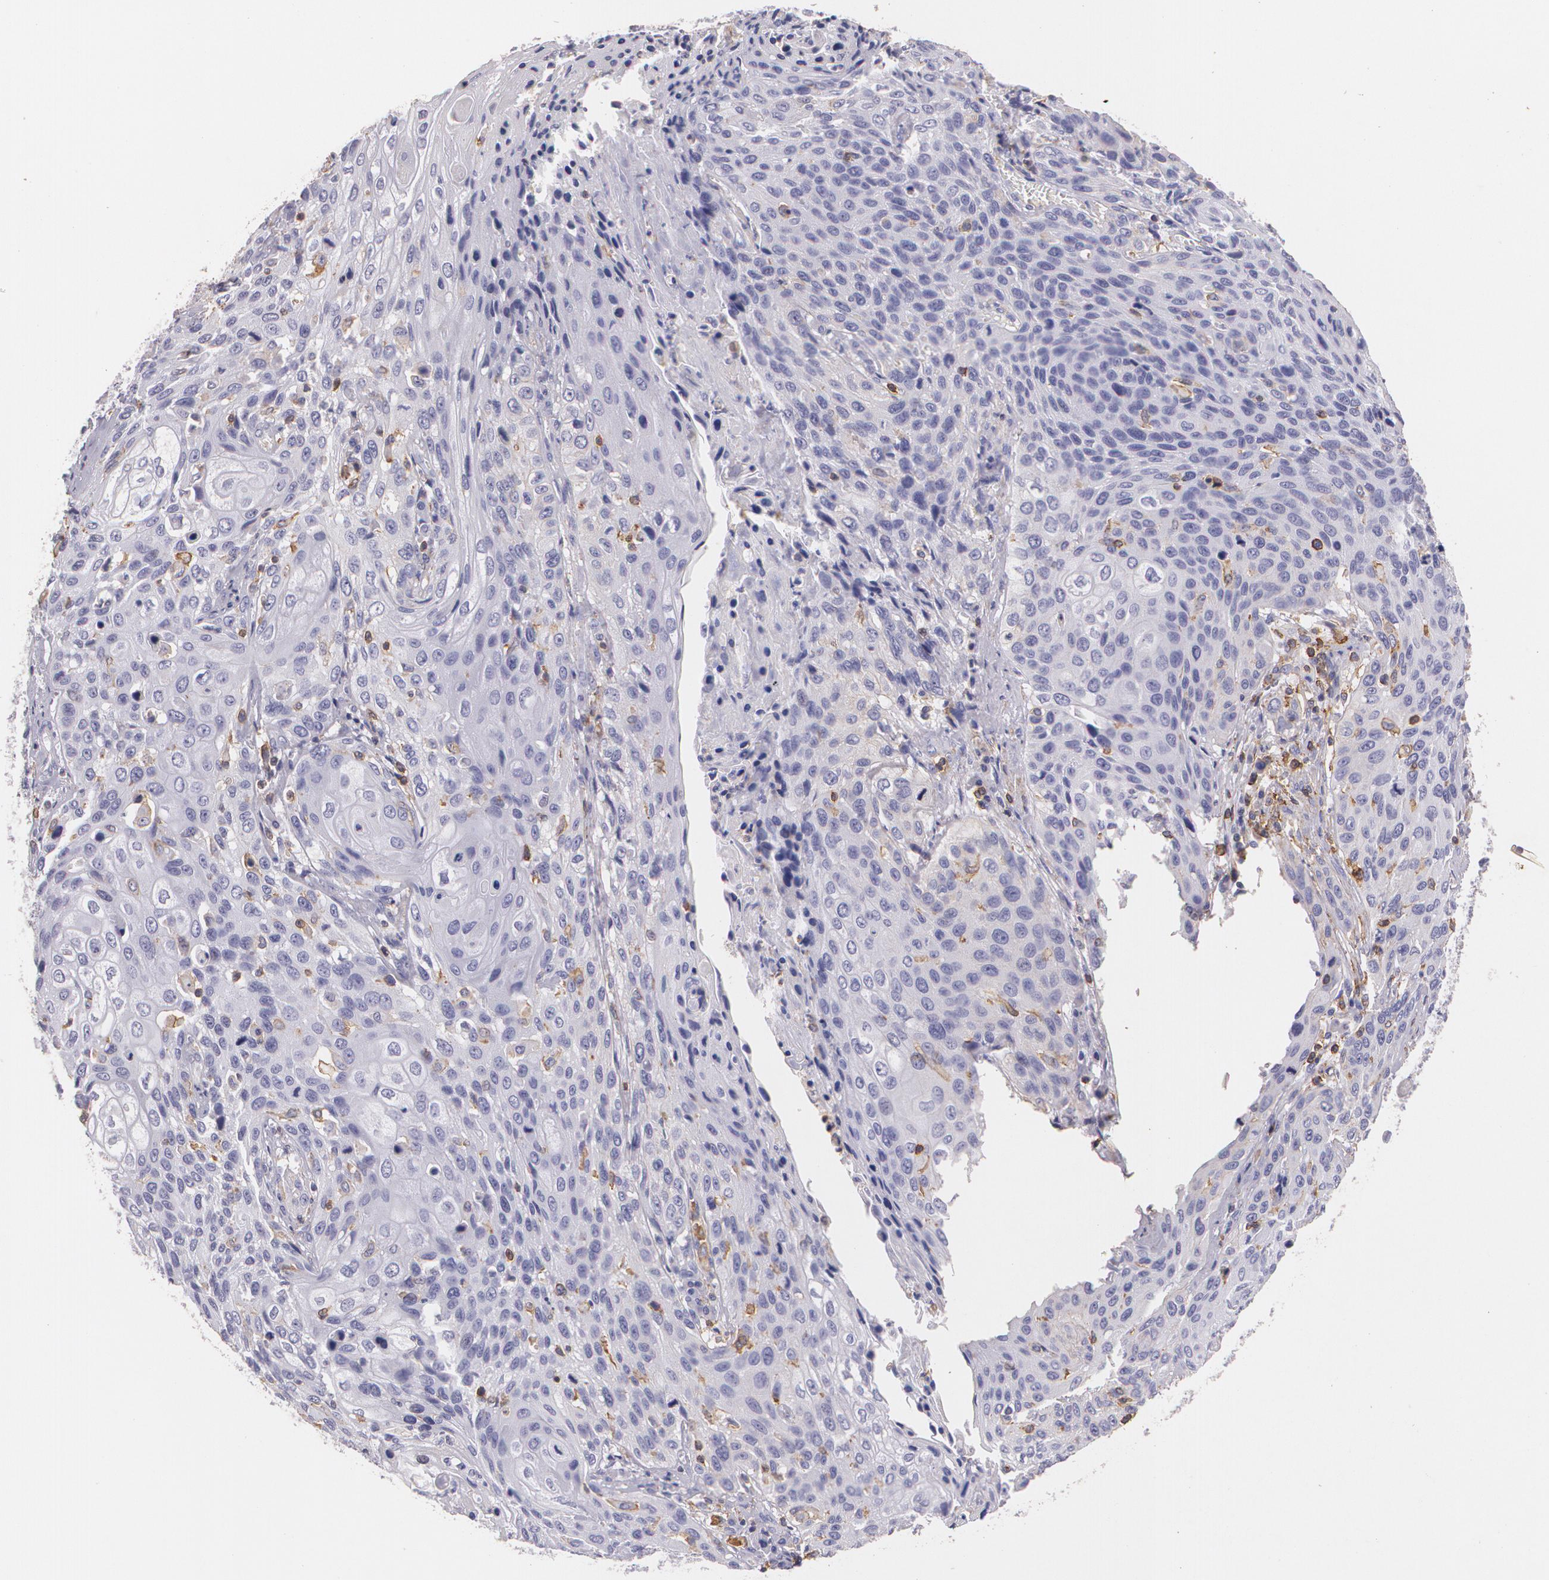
{"staining": {"intensity": "negative", "quantity": "none", "location": "none"}, "tissue": "cervical cancer", "cell_type": "Tumor cells", "image_type": "cancer", "snomed": [{"axis": "morphology", "description": "Normal tissue, NOS"}, {"axis": "morphology", "description": "Squamous cell carcinoma, NOS"}, {"axis": "topography", "description": "Cervix"}], "caption": "This photomicrograph is of cervical squamous cell carcinoma stained with immunohistochemistry (IHC) to label a protein in brown with the nuclei are counter-stained blue. There is no positivity in tumor cells.", "gene": "TGFBR1", "patient": {"sex": "female", "age": 39}}